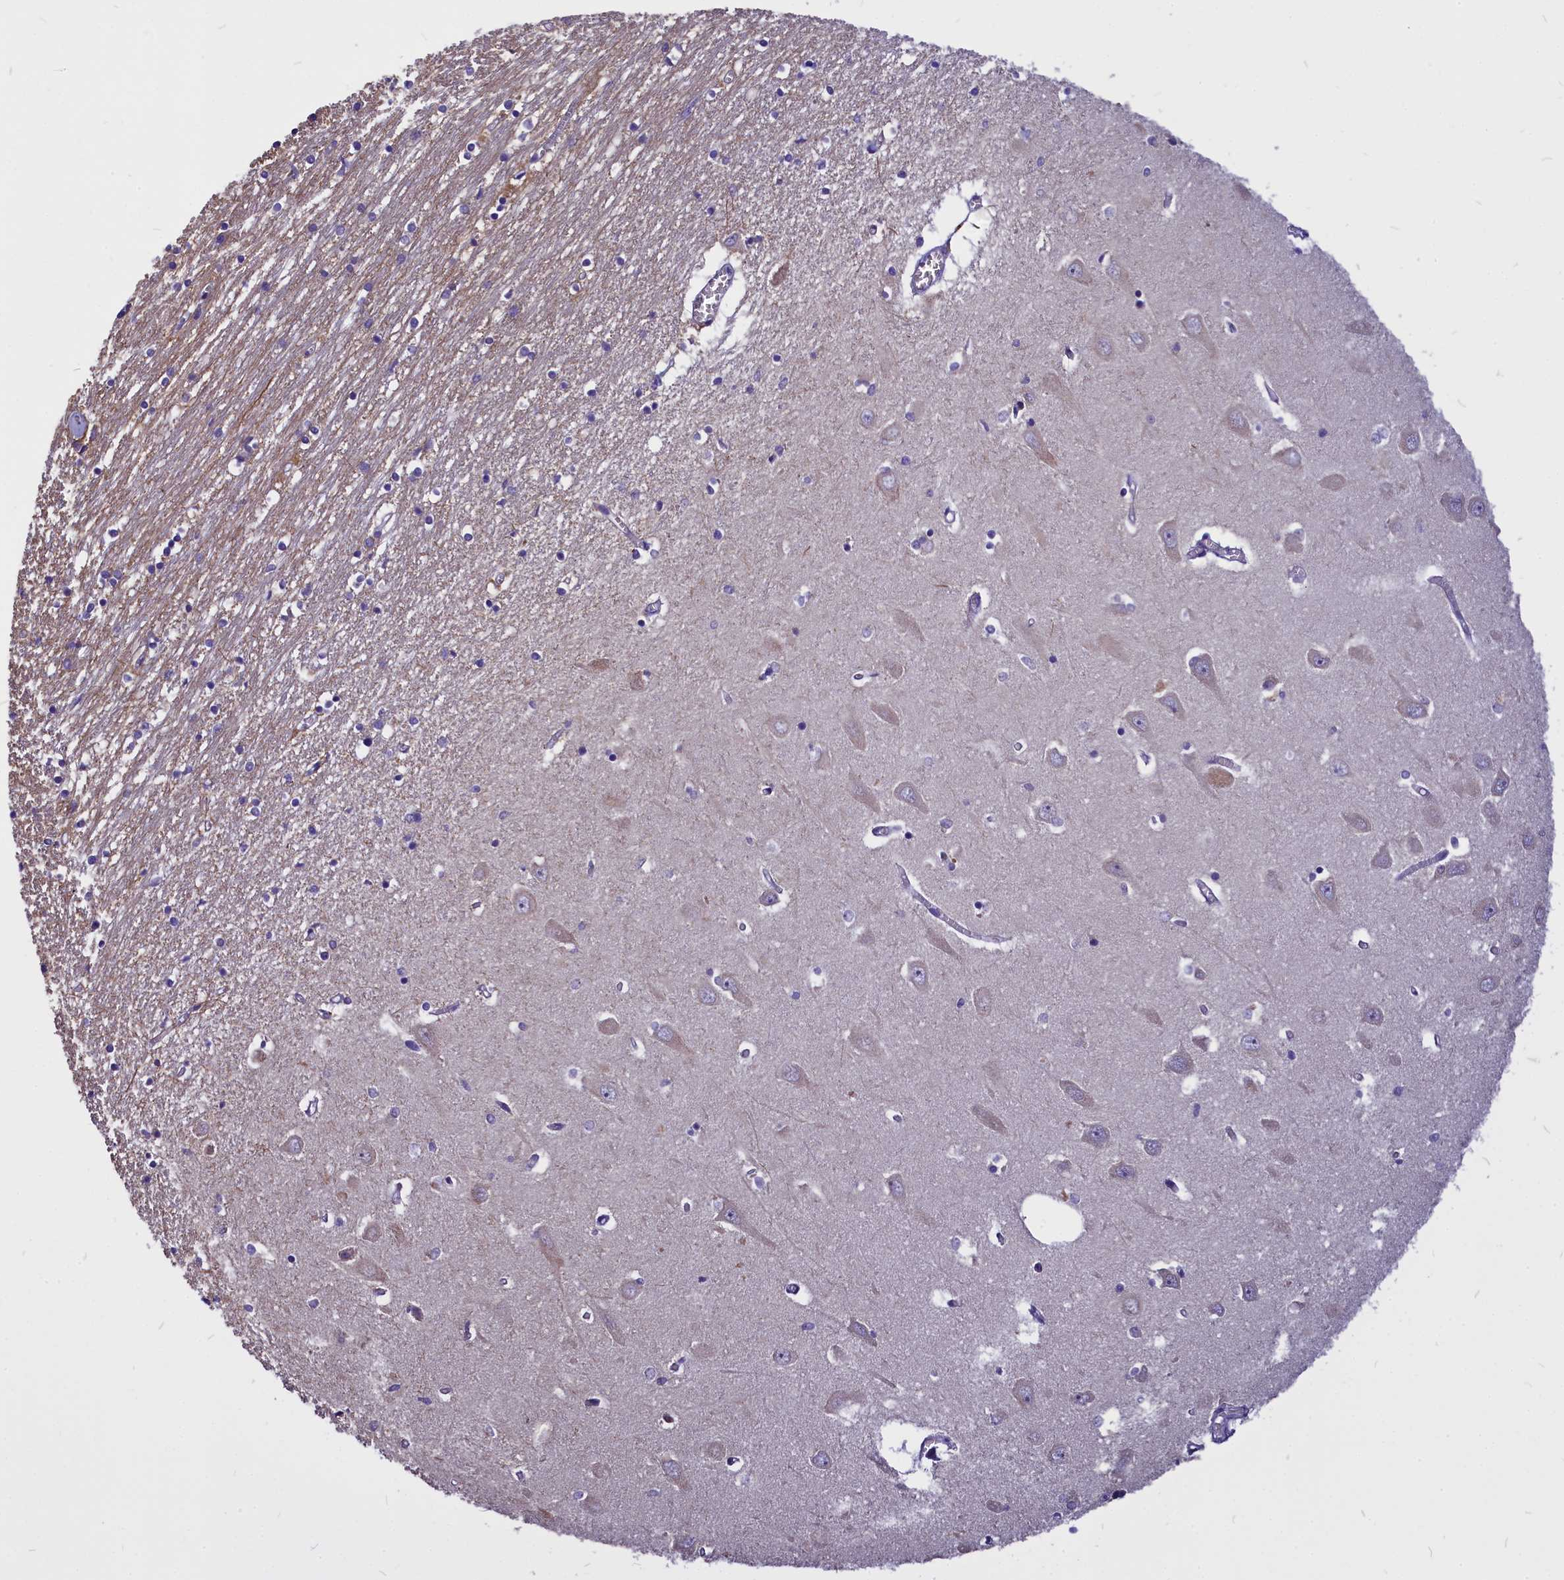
{"staining": {"intensity": "negative", "quantity": "none", "location": "none"}, "tissue": "hippocampus", "cell_type": "Glial cells", "image_type": "normal", "snomed": [{"axis": "morphology", "description": "Normal tissue, NOS"}, {"axis": "topography", "description": "Hippocampus"}], "caption": "Protein analysis of benign hippocampus shows no significant expression in glial cells.", "gene": "CEP170", "patient": {"sex": "male", "age": 70}}